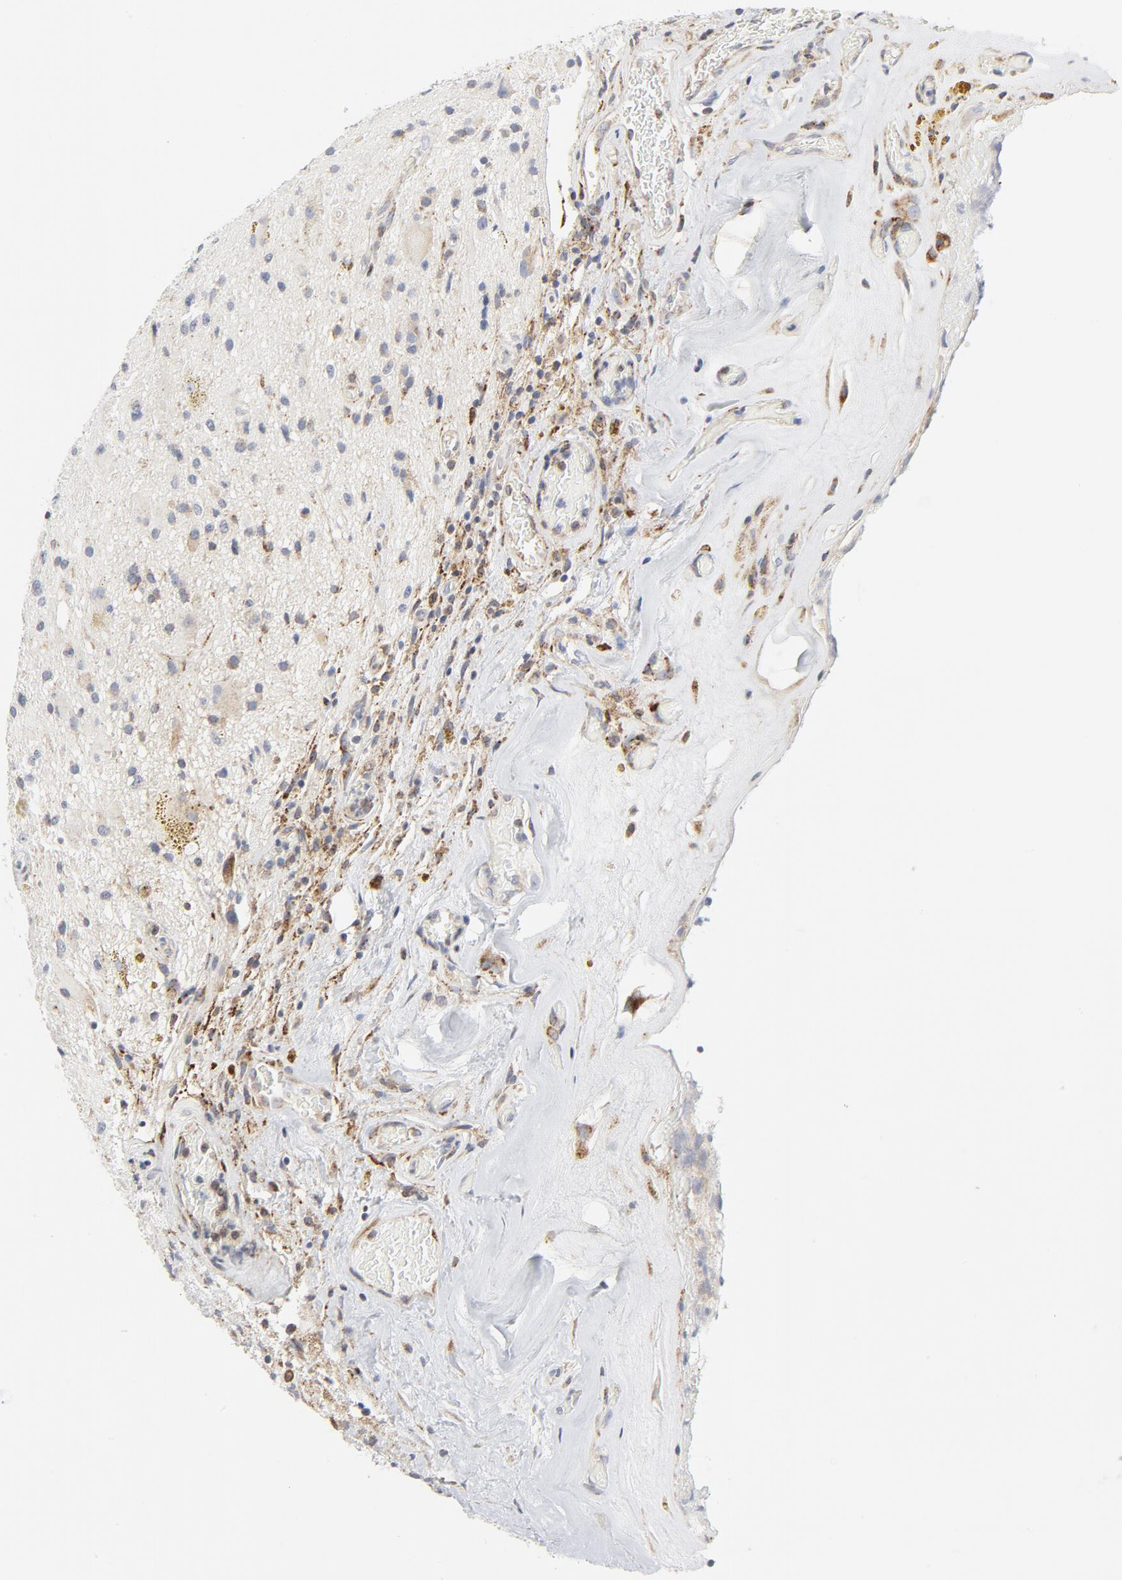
{"staining": {"intensity": "negative", "quantity": "none", "location": "none"}, "tissue": "glioma", "cell_type": "Tumor cells", "image_type": "cancer", "snomed": [{"axis": "morphology", "description": "Glioma, malignant, Low grade"}, {"axis": "topography", "description": "Brain"}], "caption": "Immunohistochemistry (IHC) micrograph of neoplastic tissue: malignant glioma (low-grade) stained with DAB demonstrates no significant protein positivity in tumor cells.", "gene": "LRP6", "patient": {"sex": "male", "age": 58}}